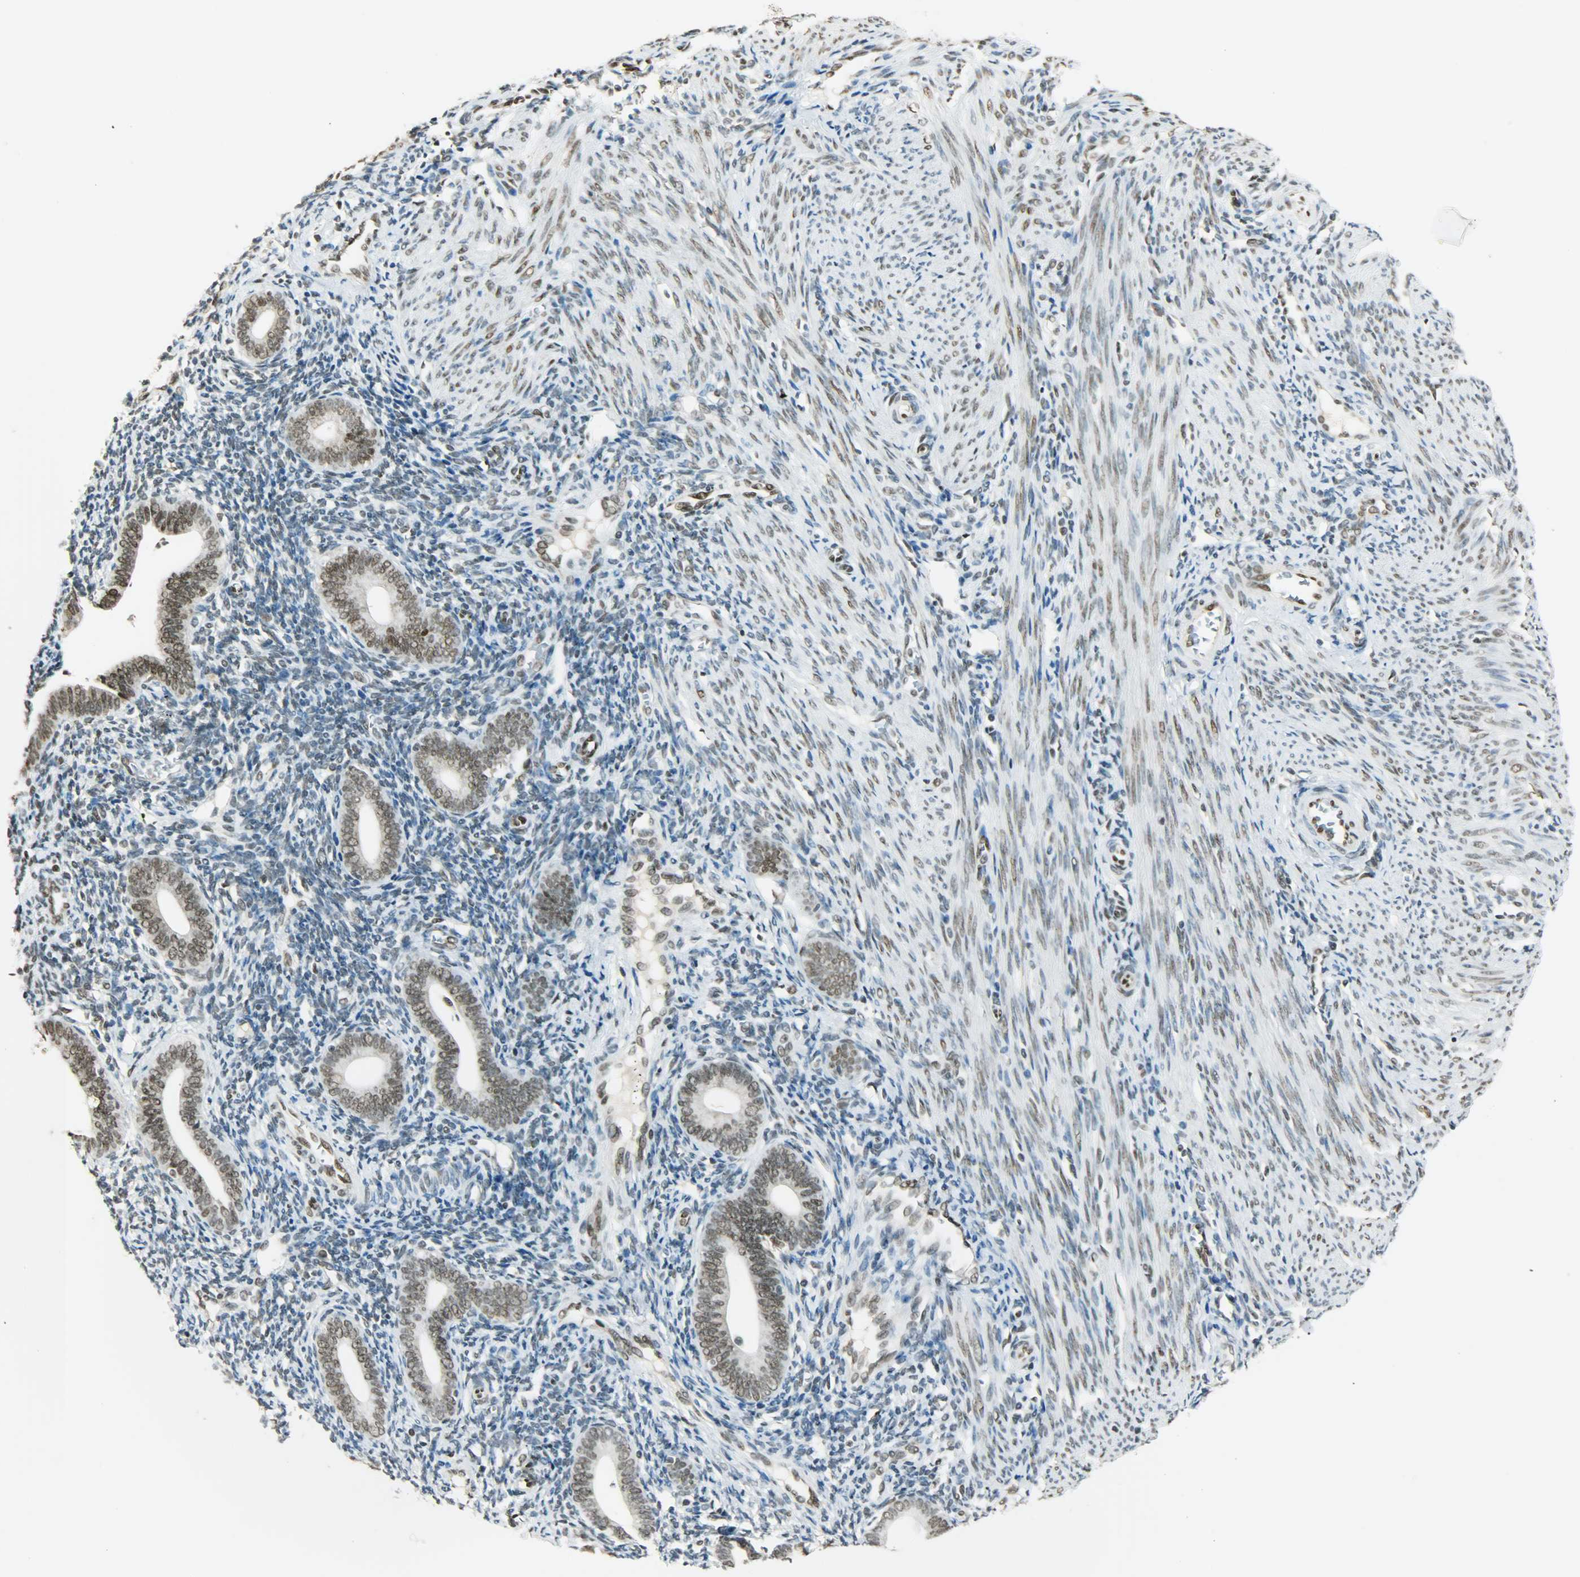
{"staining": {"intensity": "moderate", "quantity": ">75%", "location": "nuclear"}, "tissue": "endometrium", "cell_type": "Cells in endometrial stroma", "image_type": "normal", "snomed": [{"axis": "morphology", "description": "Normal tissue, NOS"}, {"axis": "topography", "description": "Uterus"}, {"axis": "topography", "description": "Endometrium"}], "caption": "A micrograph of human endometrium stained for a protein demonstrates moderate nuclear brown staining in cells in endometrial stroma.", "gene": "MYEF2", "patient": {"sex": "female", "age": 33}}